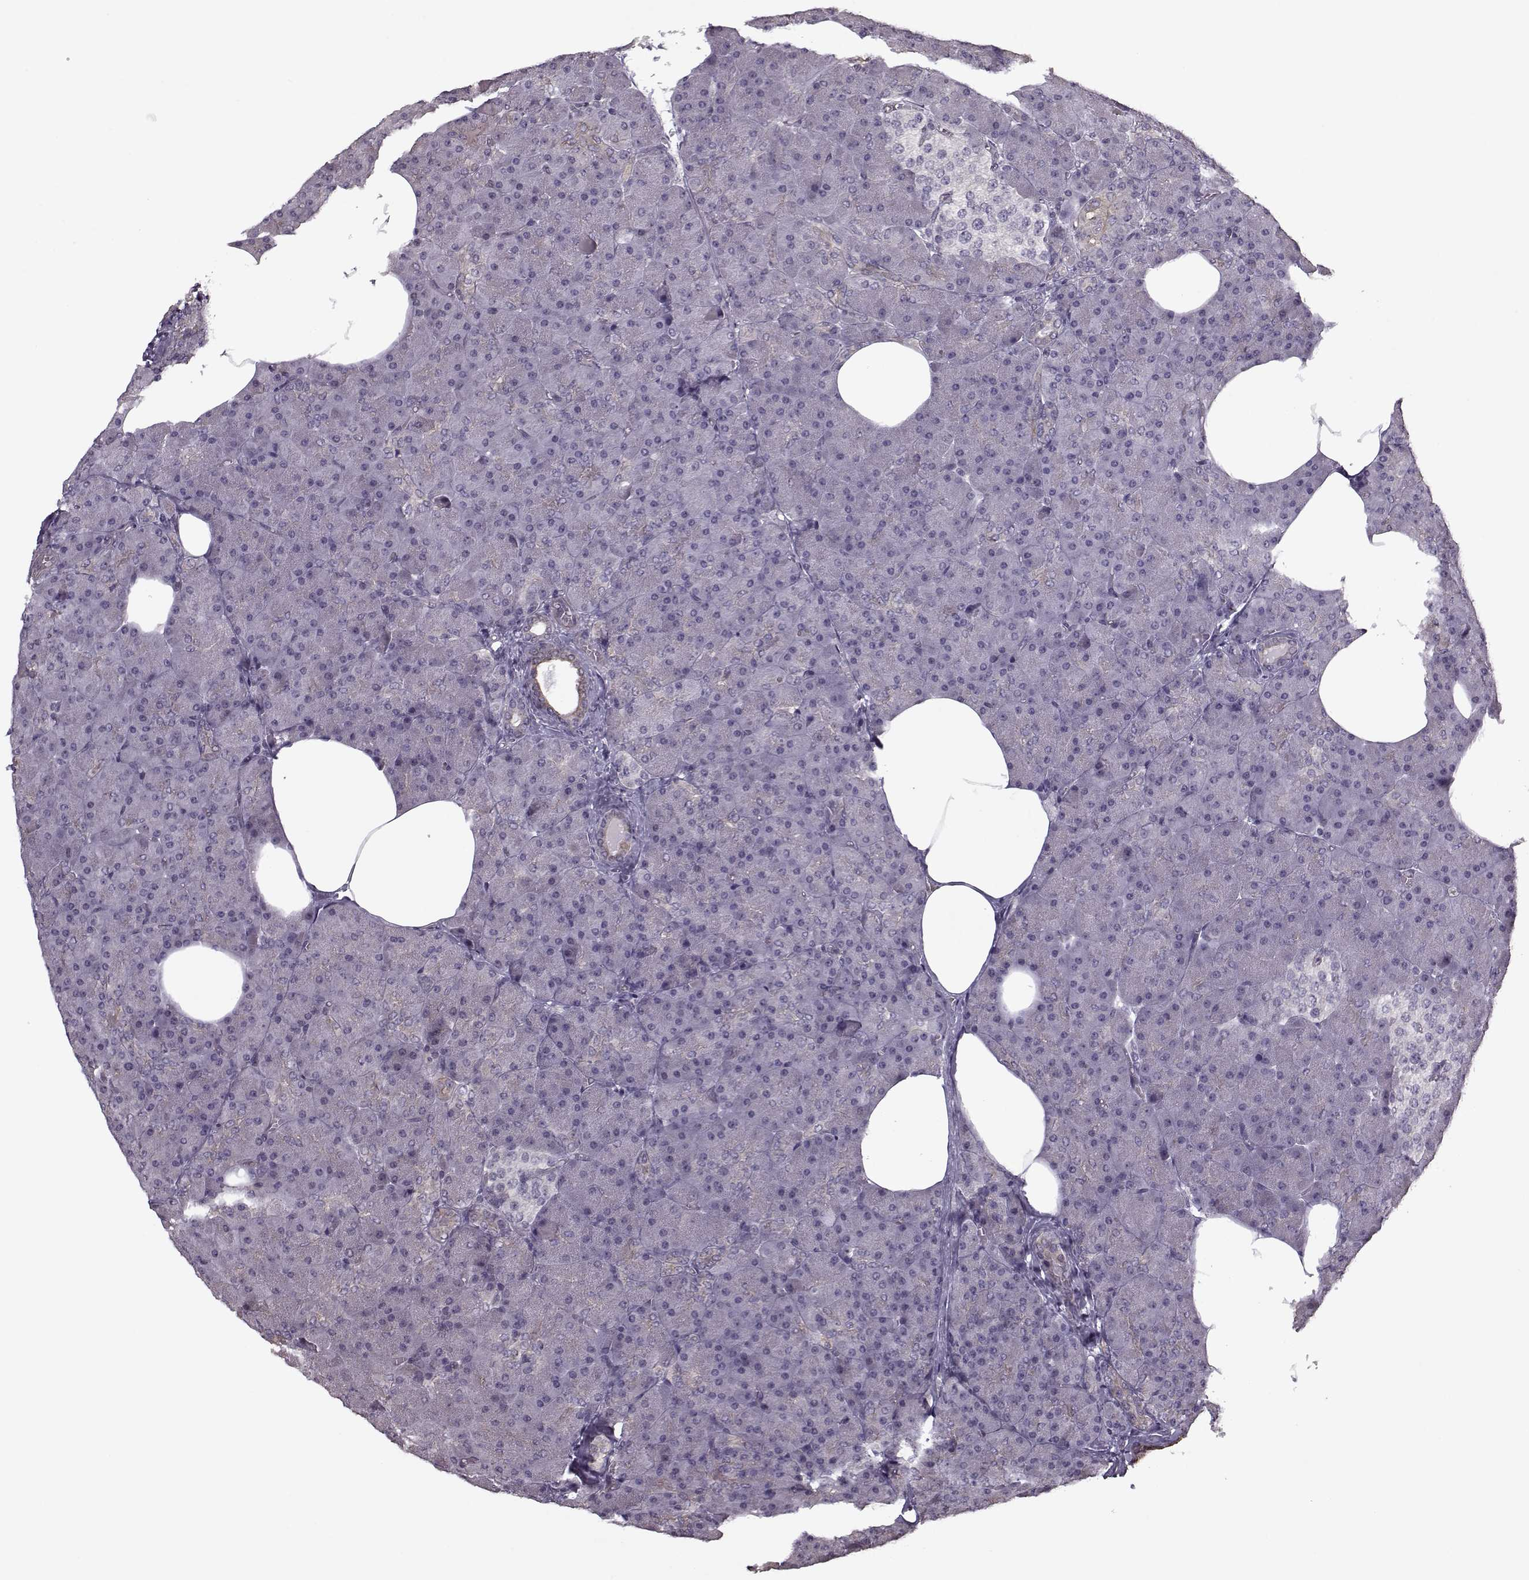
{"staining": {"intensity": "weak", "quantity": "<25%", "location": "cytoplasmic/membranous"}, "tissue": "pancreas", "cell_type": "Exocrine glandular cells", "image_type": "normal", "snomed": [{"axis": "morphology", "description": "Normal tissue, NOS"}, {"axis": "topography", "description": "Pancreas"}], "caption": "IHC image of normal pancreas: pancreas stained with DAB exhibits no significant protein positivity in exocrine glandular cells. (DAB IHC, high magnification).", "gene": "KRT9", "patient": {"sex": "female", "age": 45}}